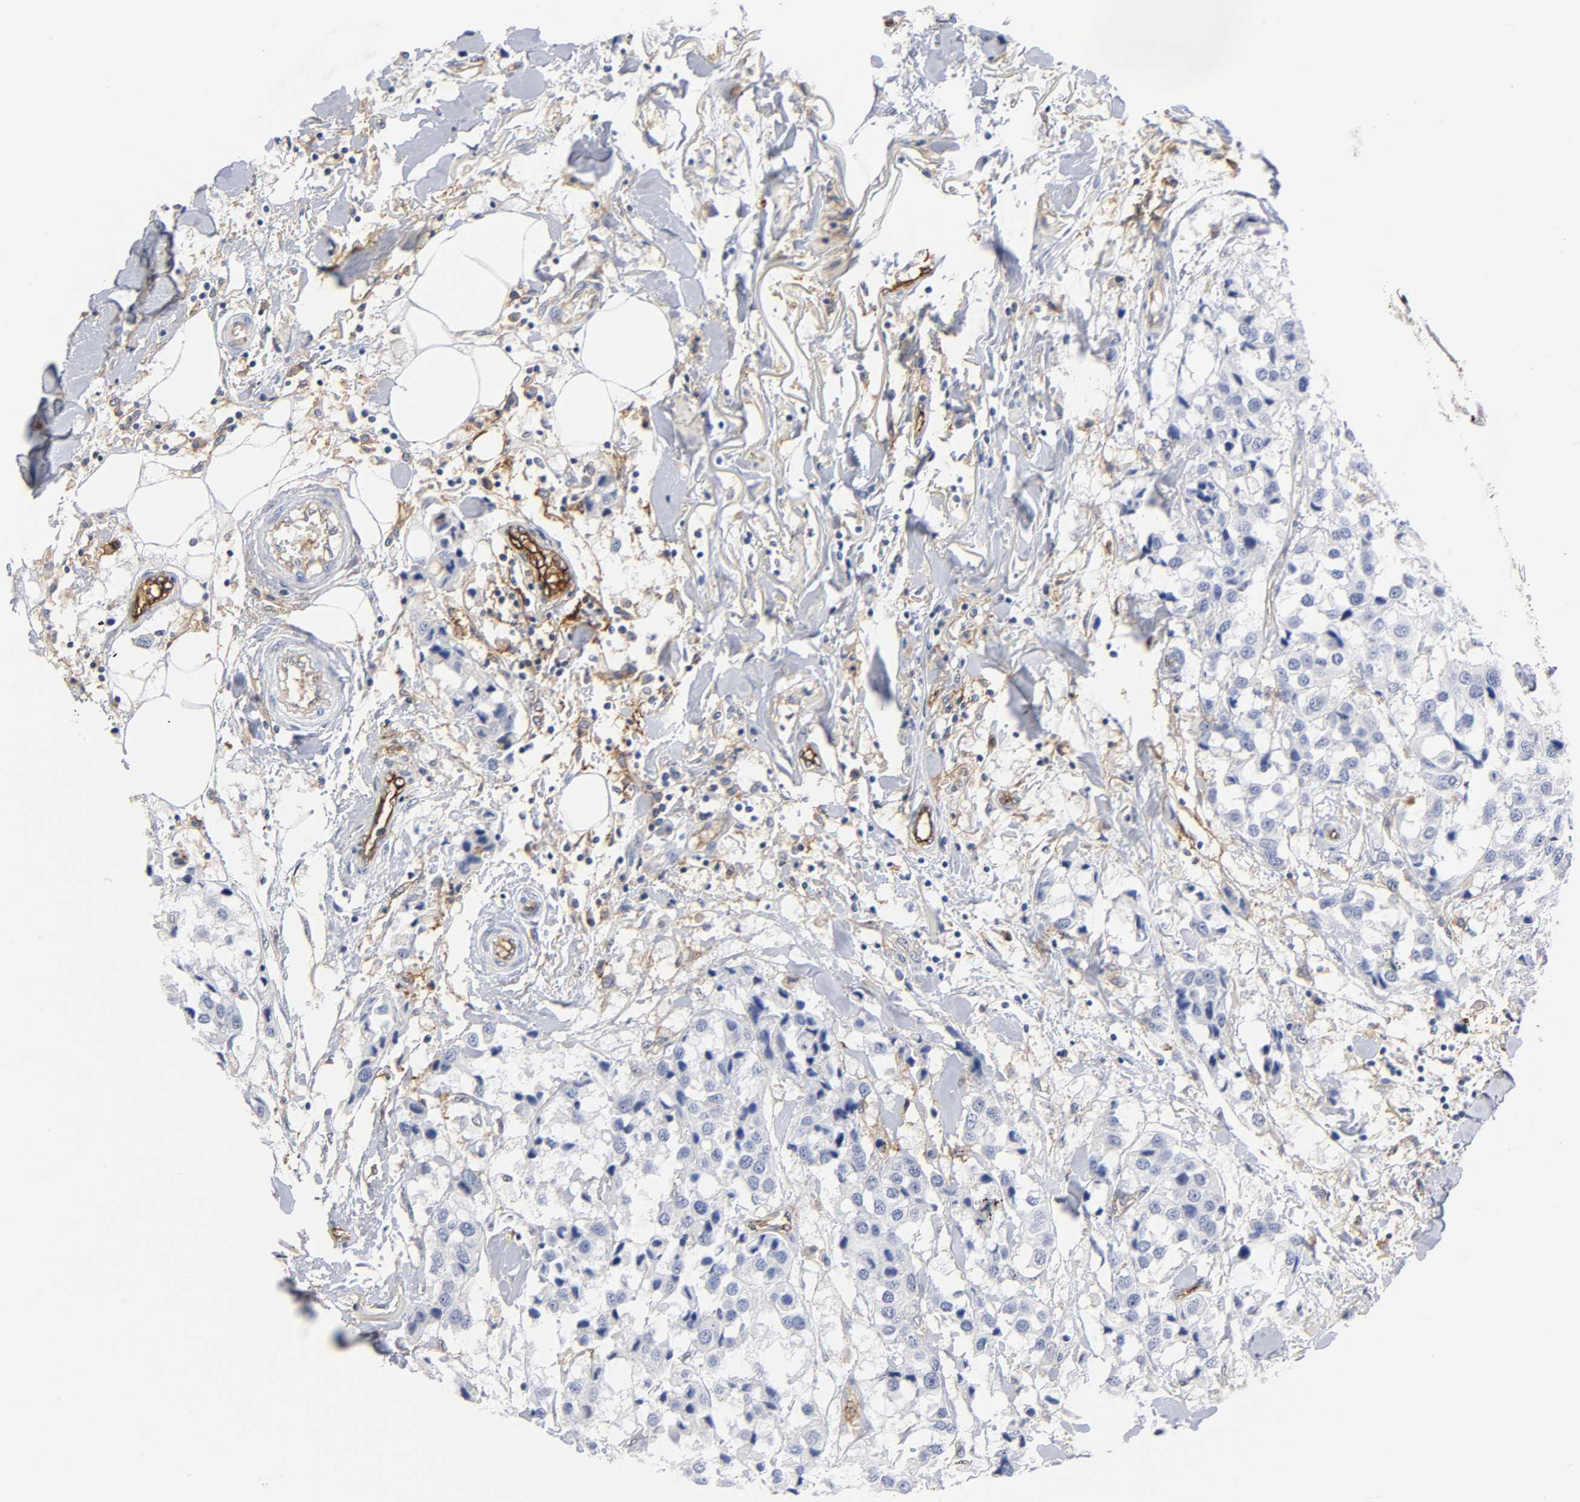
{"staining": {"intensity": "negative", "quantity": "none", "location": "none"}, "tissue": "breast cancer", "cell_type": "Tumor cells", "image_type": "cancer", "snomed": [{"axis": "morphology", "description": "Duct carcinoma"}, {"axis": "topography", "description": "Breast"}], "caption": "The histopathology image demonstrates no staining of tumor cells in breast cancer (intraductal carcinoma).", "gene": "ICAM1", "patient": {"sex": "female", "age": 80}}